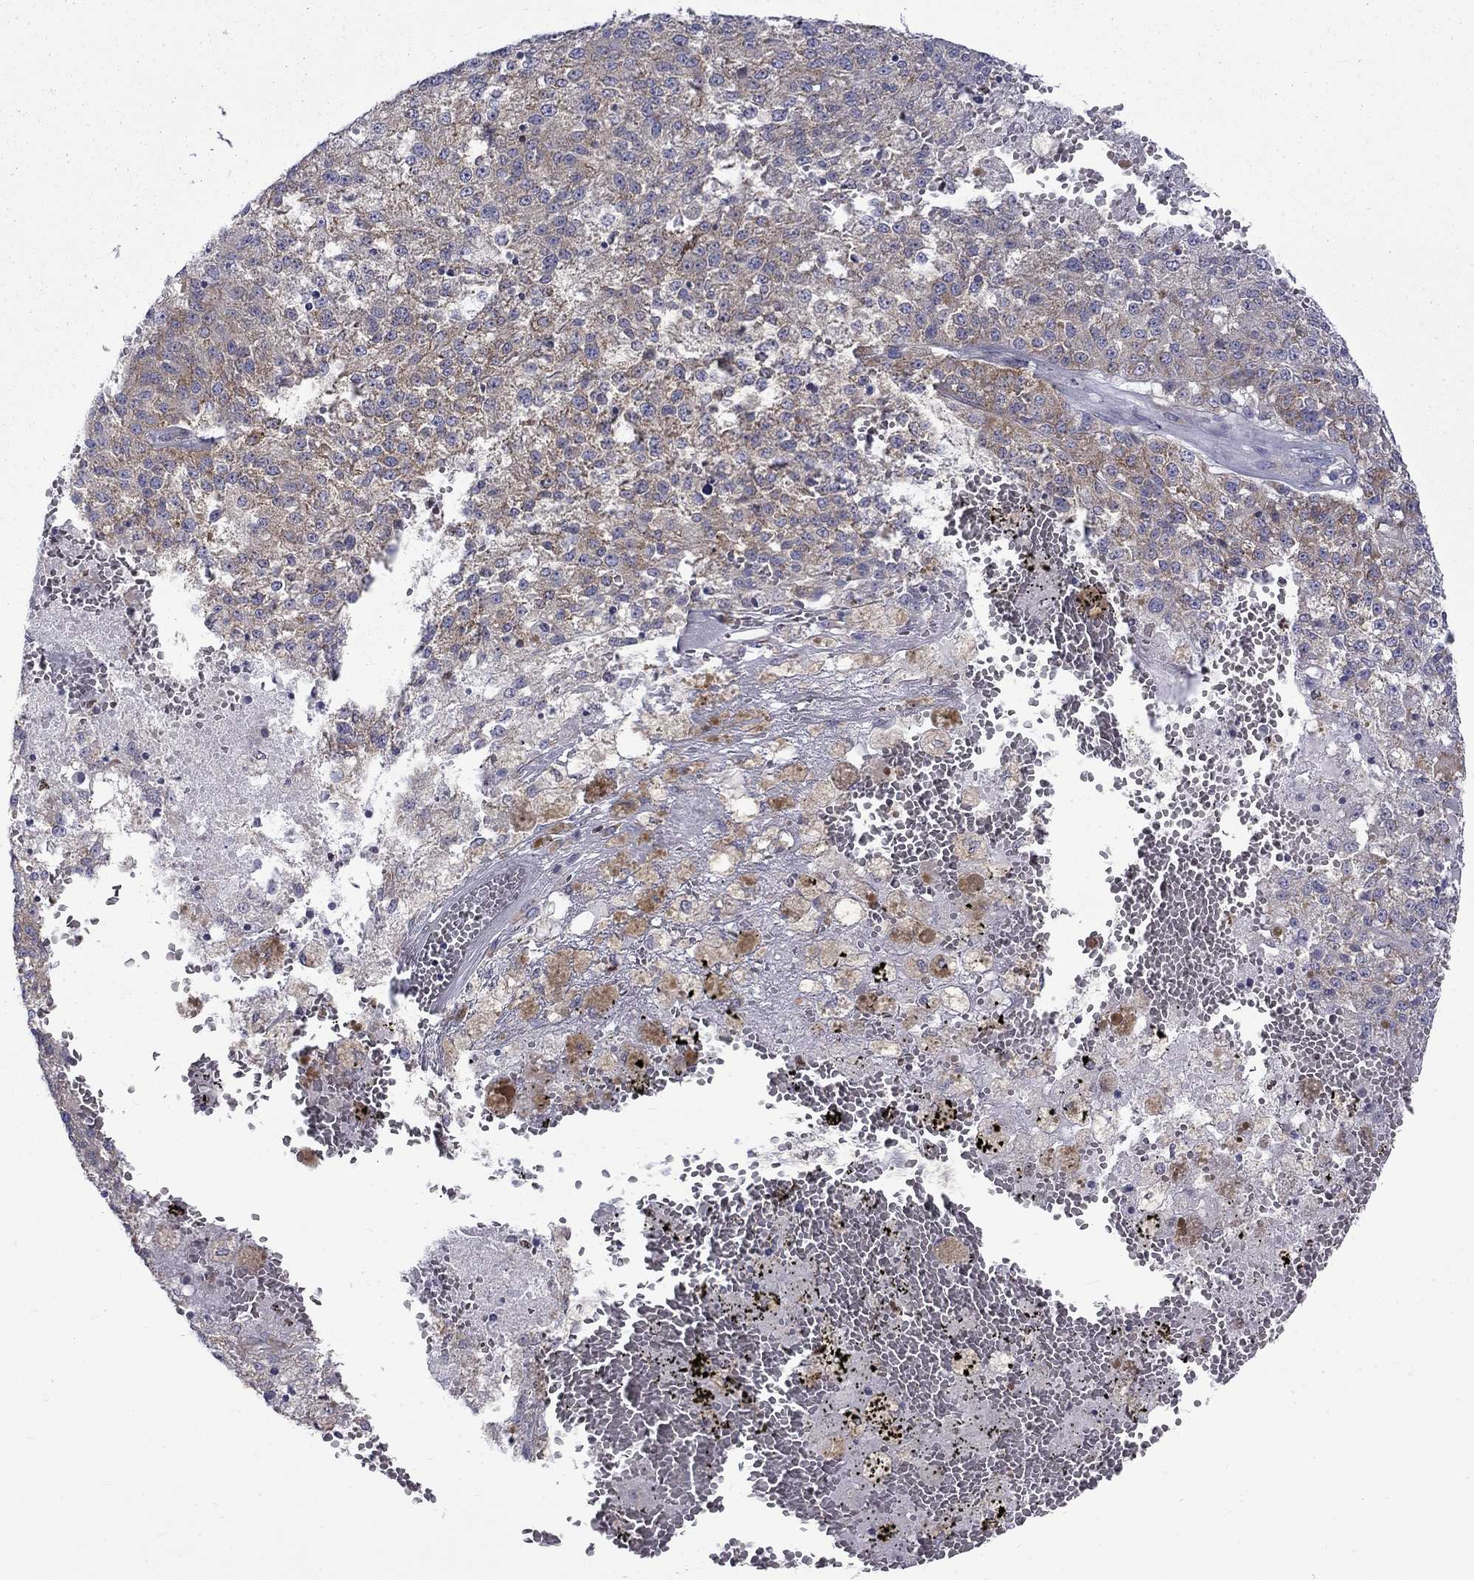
{"staining": {"intensity": "weak", "quantity": "25%-75%", "location": "cytoplasmic/membranous"}, "tissue": "melanoma", "cell_type": "Tumor cells", "image_type": "cancer", "snomed": [{"axis": "morphology", "description": "Malignant melanoma, Metastatic site"}, {"axis": "topography", "description": "Lymph node"}], "caption": "Immunohistochemical staining of human malignant melanoma (metastatic site) displays low levels of weak cytoplasmic/membranous protein staining in about 25%-75% of tumor cells.", "gene": "PABPC4", "patient": {"sex": "female", "age": 64}}